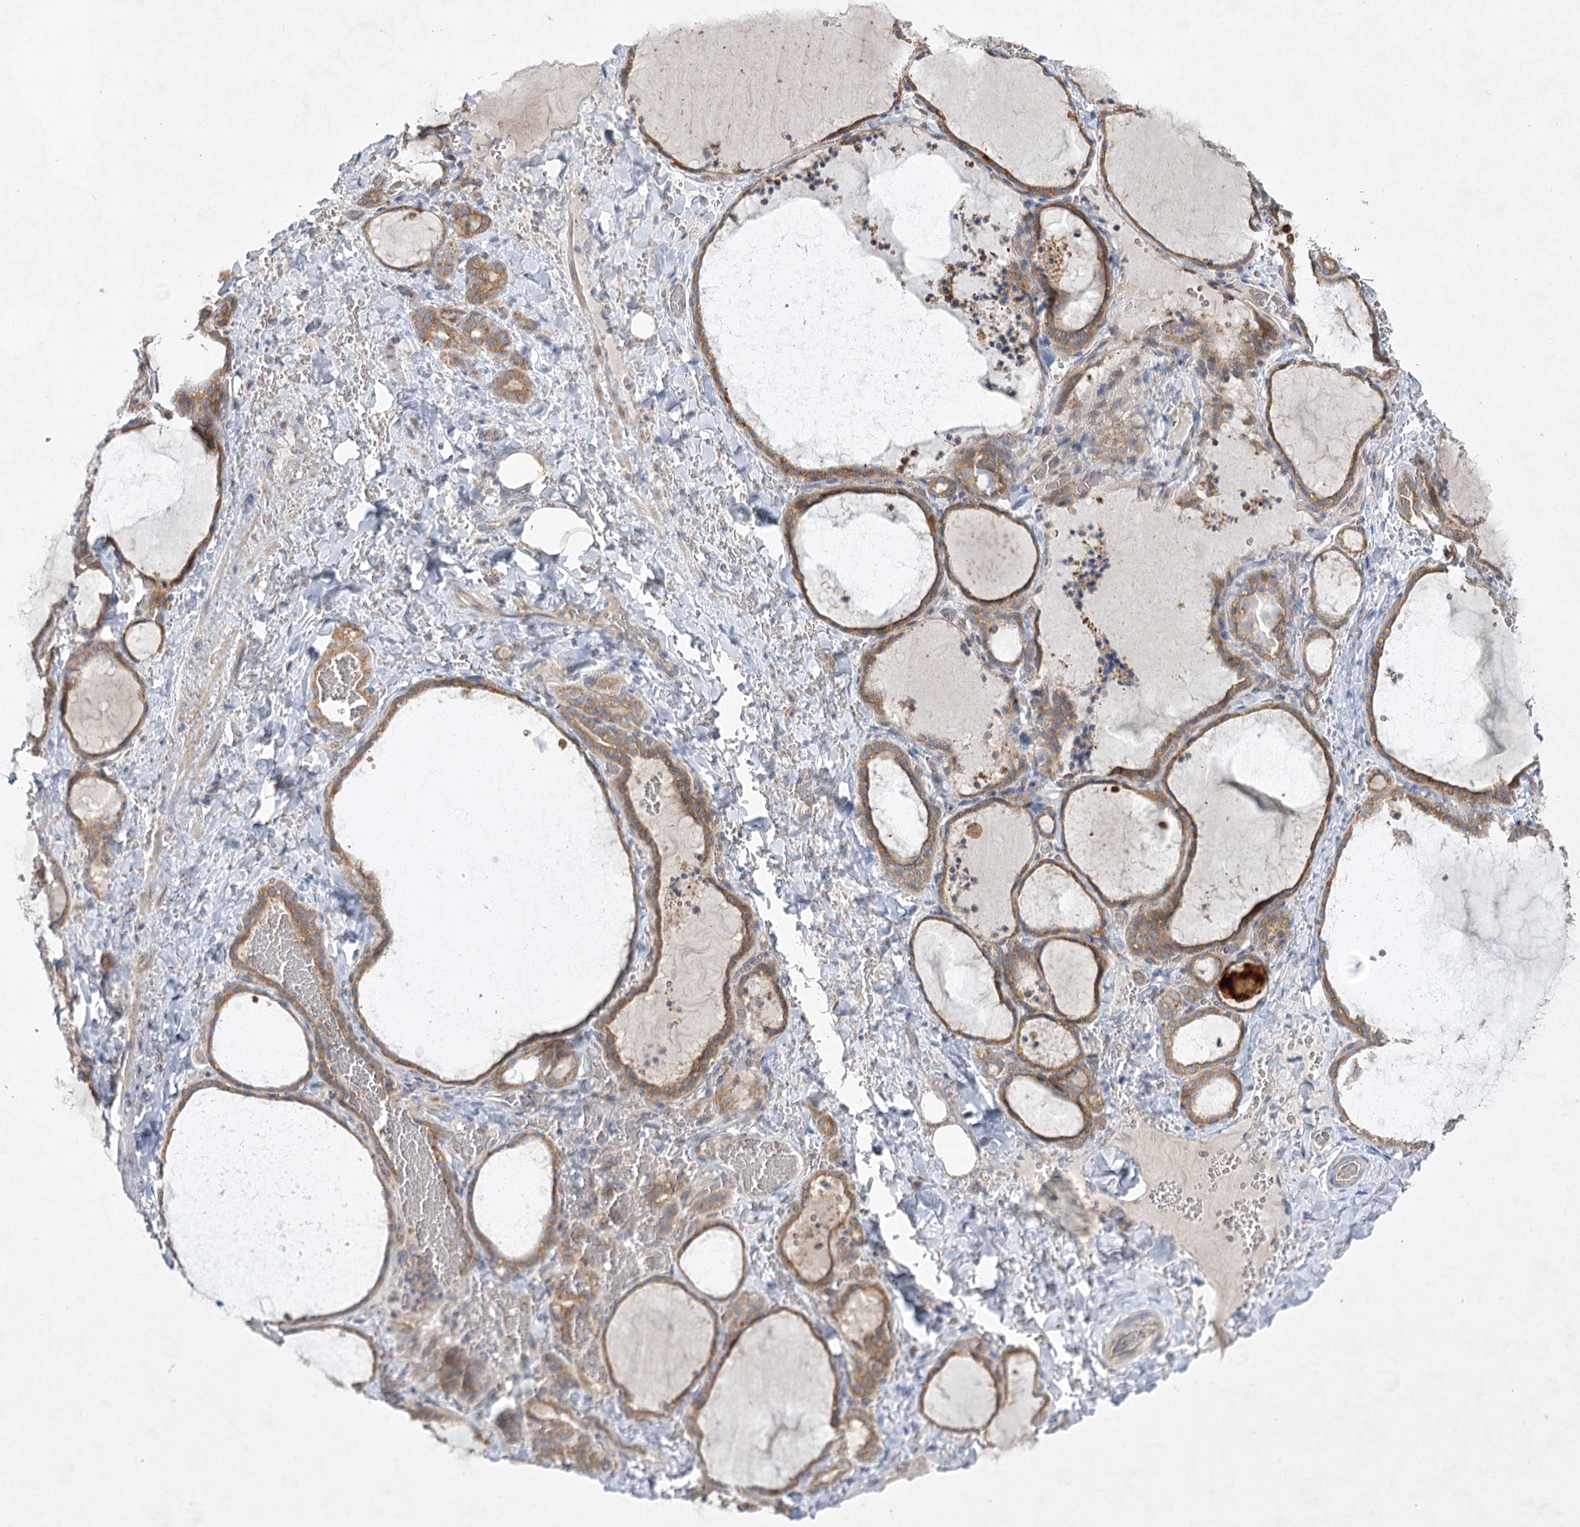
{"staining": {"intensity": "moderate", "quantity": ">75%", "location": "cytoplasmic/membranous"}, "tissue": "thyroid gland", "cell_type": "Glandular cells", "image_type": "normal", "snomed": [{"axis": "morphology", "description": "Normal tissue, NOS"}, {"axis": "topography", "description": "Thyroid gland"}], "caption": "IHC (DAB (3,3'-diaminobenzidine)) staining of benign human thyroid gland shows moderate cytoplasmic/membranous protein staining in approximately >75% of glandular cells. The staining was performed using DAB, with brown indicating positive protein expression. Nuclei are stained blue with hematoxylin.", "gene": "PYROXD1", "patient": {"sex": "female", "age": 22}}